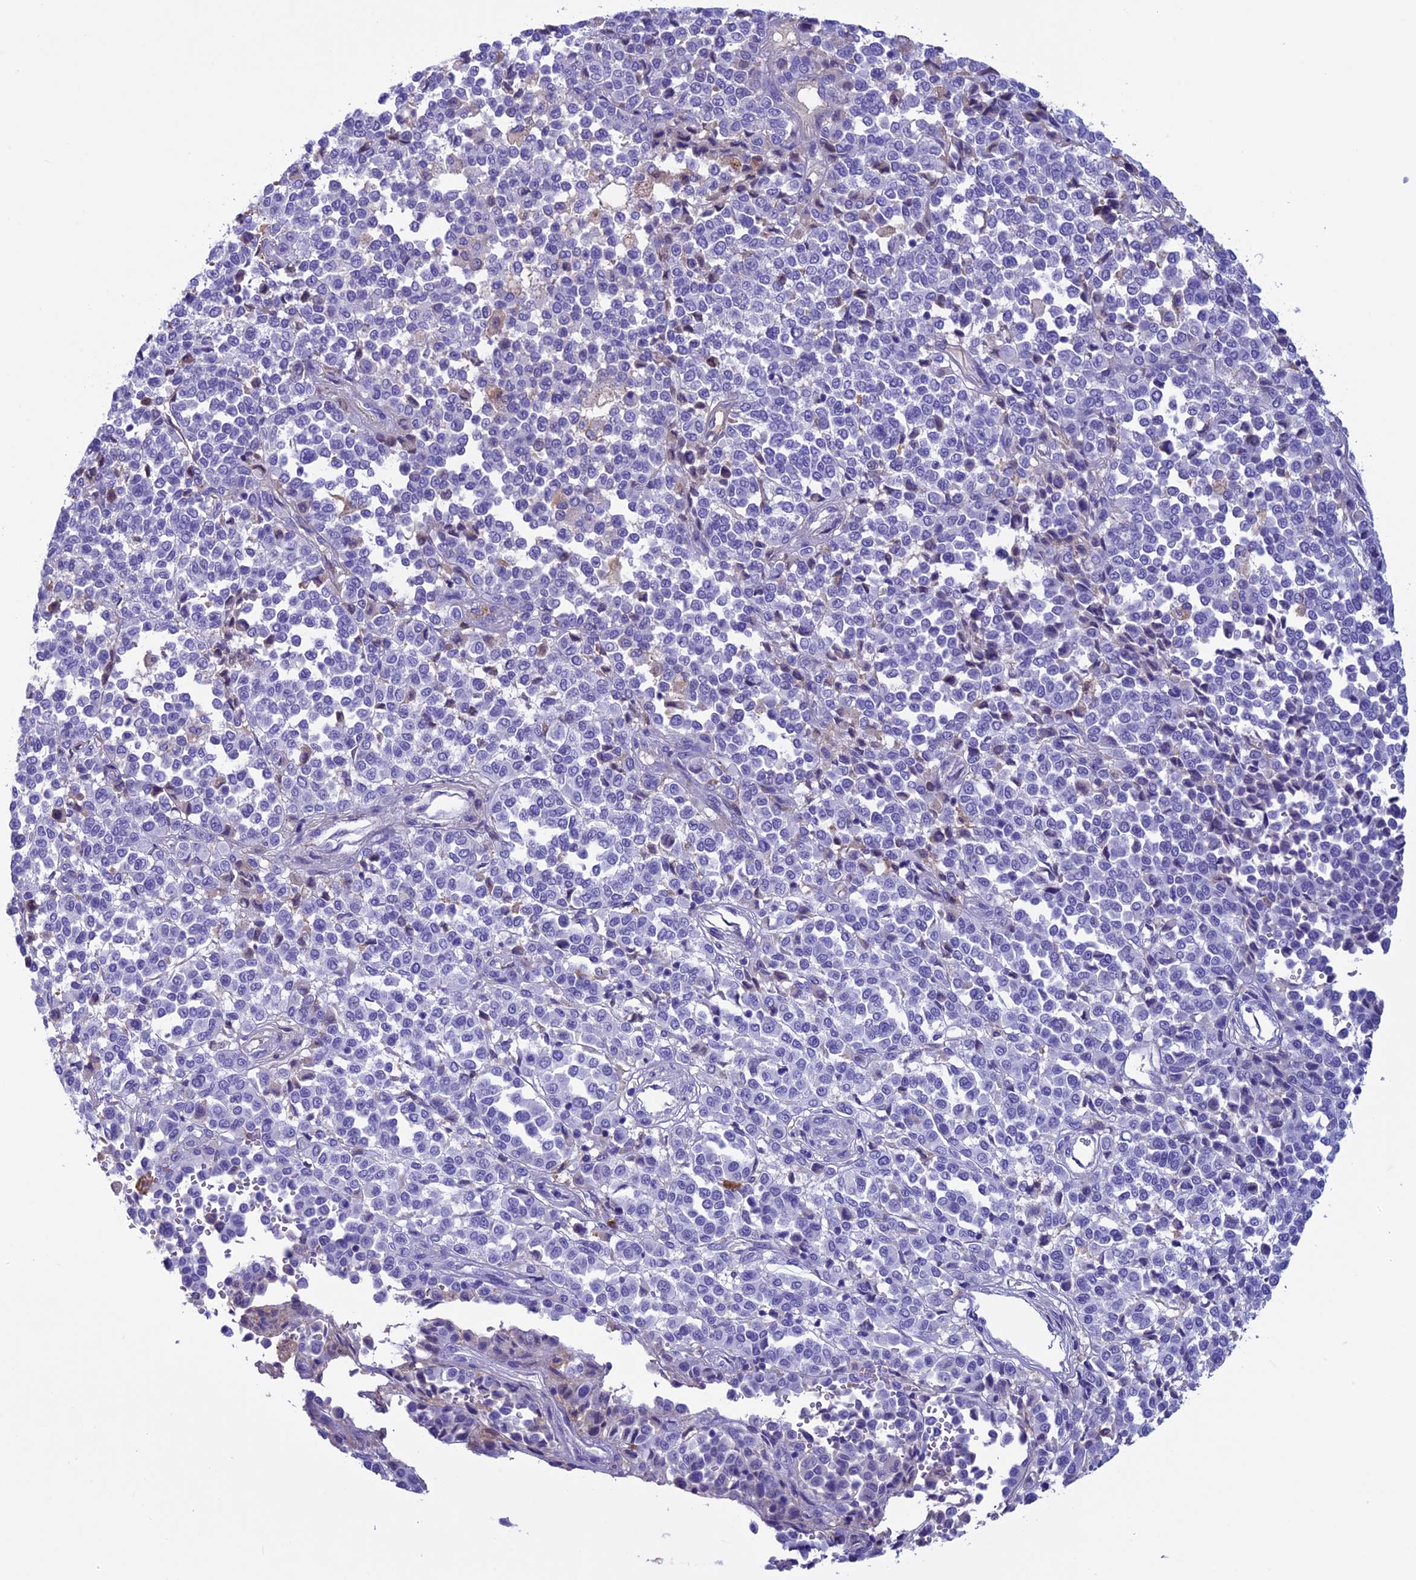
{"staining": {"intensity": "negative", "quantity": "none", "location": "none"}, "tissue": "melanoma", "cell_type": "Tumor cells", "image_type": "cancer", "snomed": [{"axis": "morphology", "description": "Malignant melanoma, Metastatic site"}, {"axis": "topography", "description": "Pancreas"}], "caption": "Immunohistochemistry histopathology image of neoplastic tissue: melanoma stained with DAB (3,3'-diaminobenzidine) demonstrates no significant protein staining in tumor cells.", "gene": "IGSF6", "patient": {"sex": "female", "age": 30}}